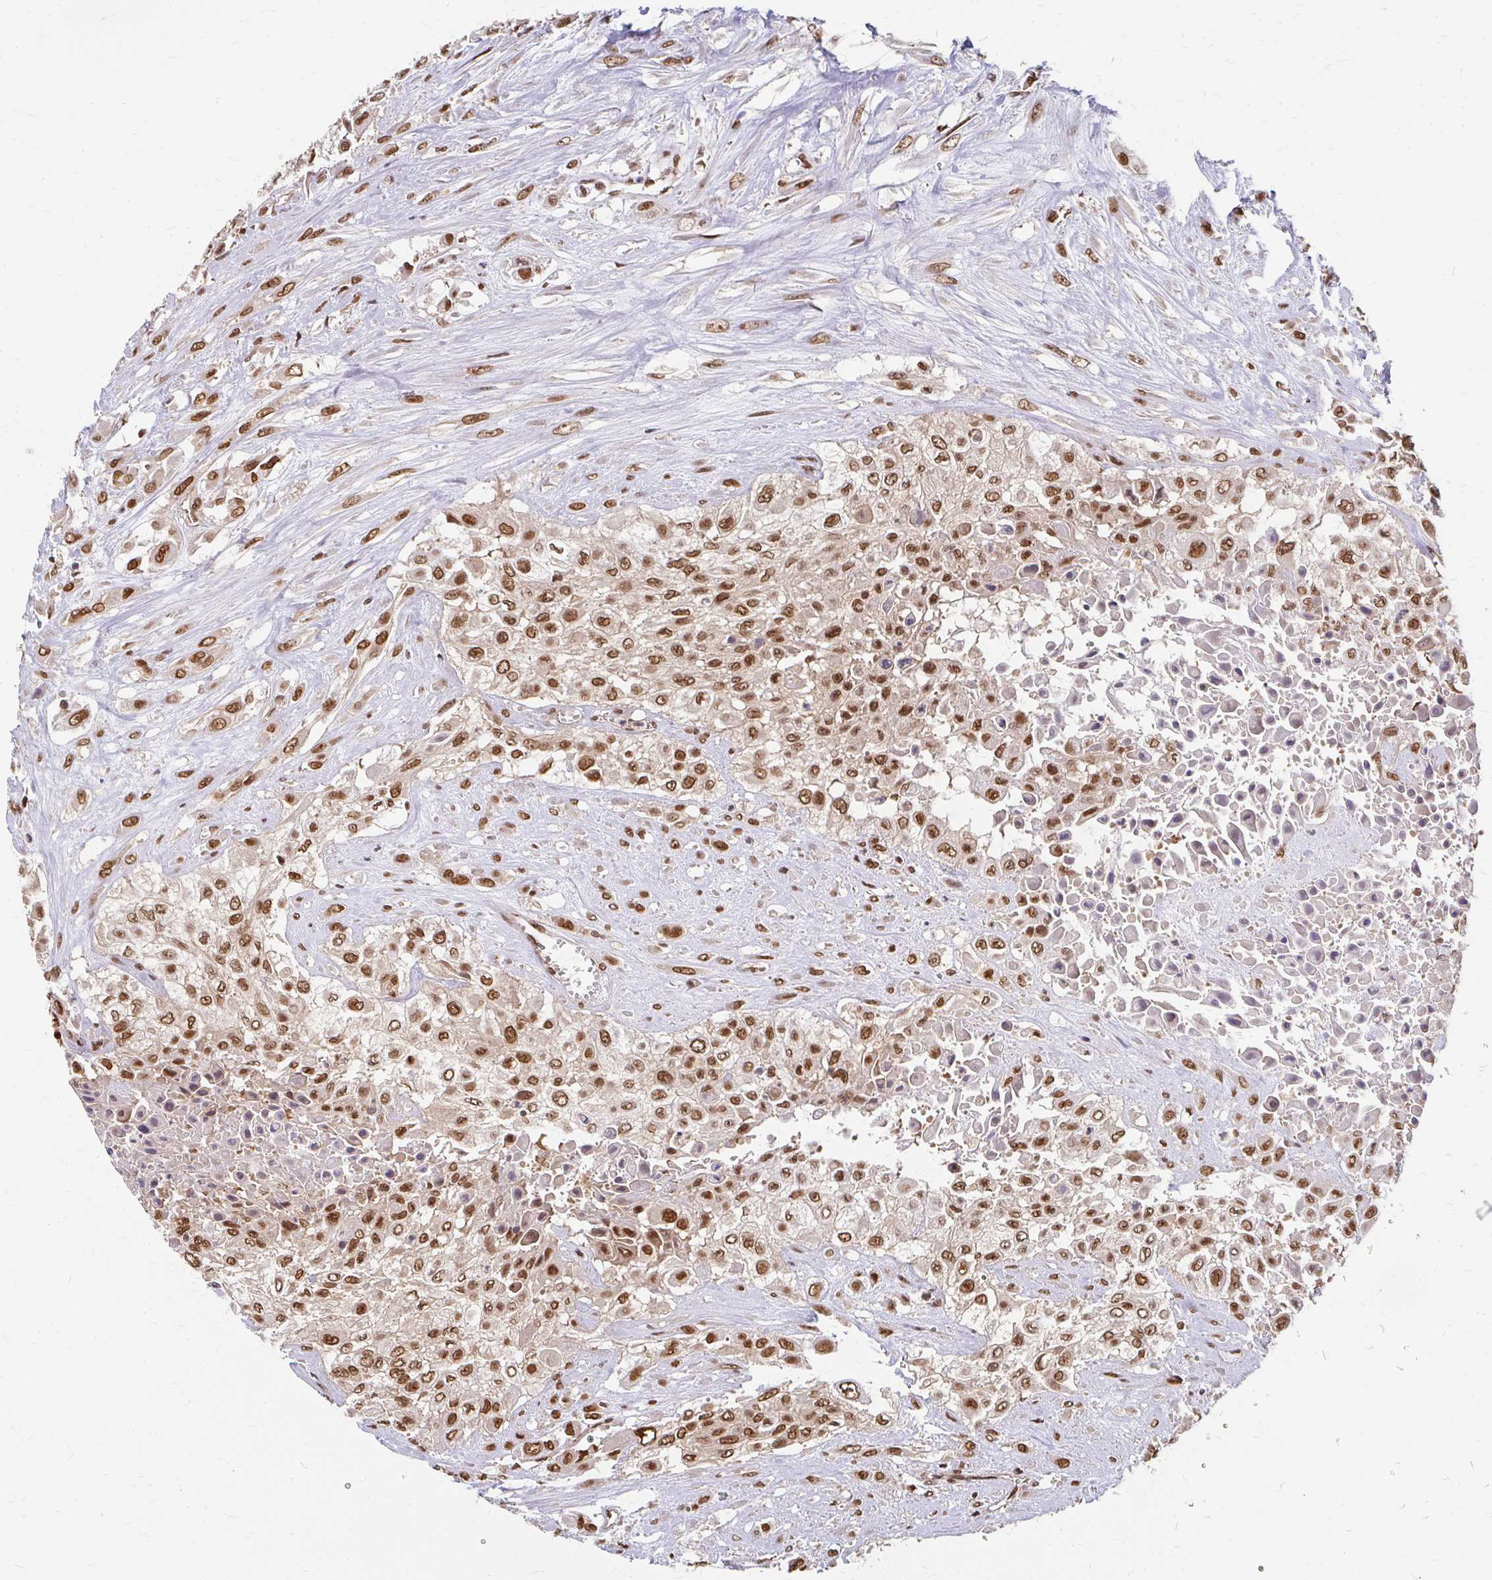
{"staining": {"intensity": "moderate", "quantity": ">75%", "location": "cytoplasmic/membranous,nuclear"}, "tissue": "urothelial cancer", "cell_type": "Tumor cells", "image_type": "cancer", "snomed": [{"axis": "morphology", "description": "Urothelial carcinoma, High grade"}, {"axis": "topography", "description": "Urinary bladder"}], "caption": "Immunohistochemistry (IHC) (DAB (3,3'-diaminobenzidine)) staining of human urothelial cancer reveals moderate cytoplasmic/membranous and nuclear protein expression in approximately >75% of tumor cells.", "gene": "XPO1", "patient": {"sex": "male", "age": 57}}